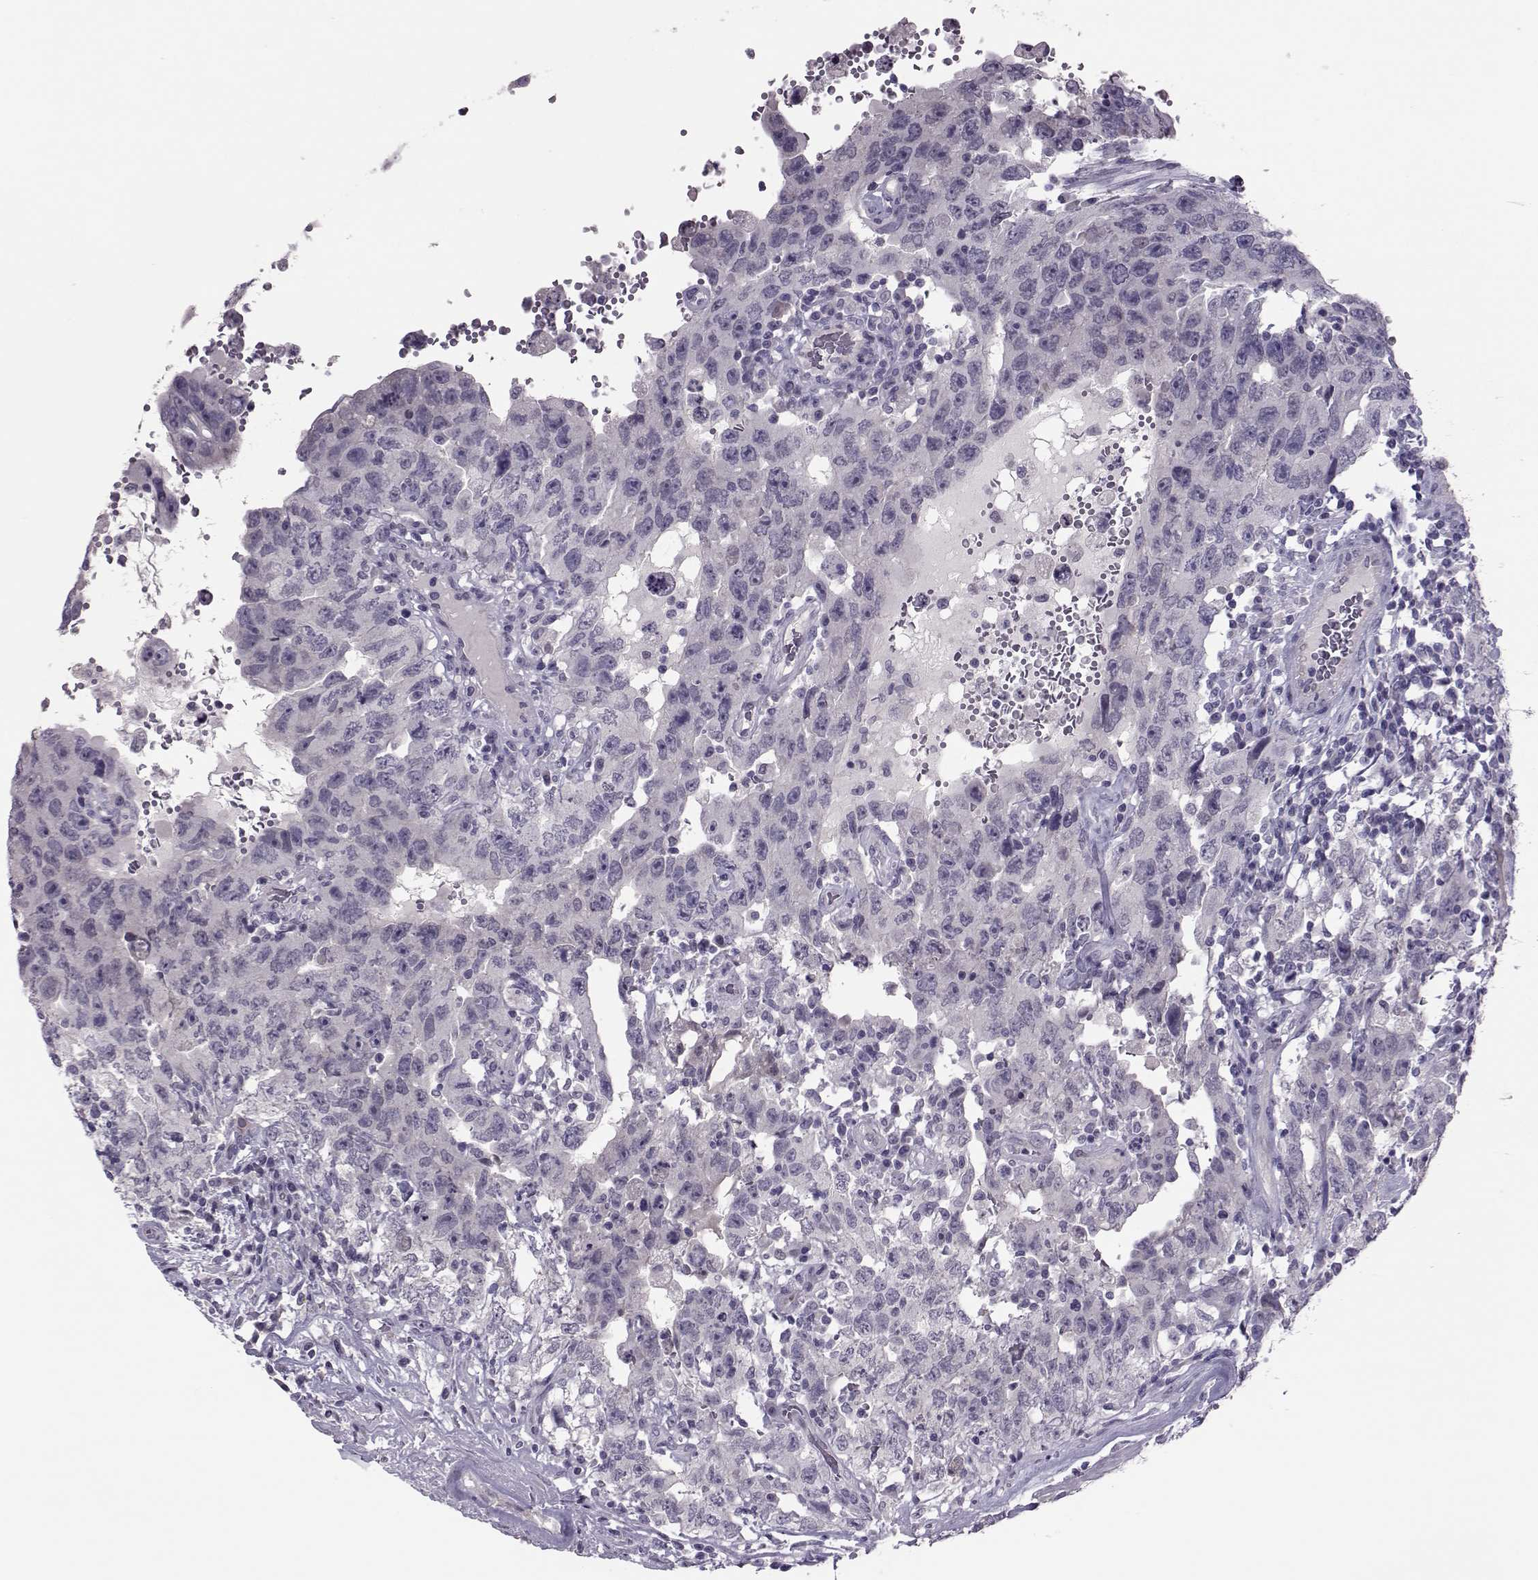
{"staining": {"intensity": "negative", "quantity": "none", "location": "none"}, "tissue": "testis cancer", "cell_type": "Tumor cells", "image_type": "cancer", "snomed": [{"axis": "morphology", "description": "Carcinoma, Embryonal, NOS"}, {"axis": "topography", "description": "Testis"}], "caption": "Immunohistochemistry histopathology image of human testis cancer stained for a protein (brown), which exhibits no staining in tumor cells. Brightfield microscopy of immunohistochemistry stained with DAB (brown) and hematoxylin (blue), captured at high magnification.", "gene": "ASRGL1", "patient": {"sex": "male", "age": 26}}